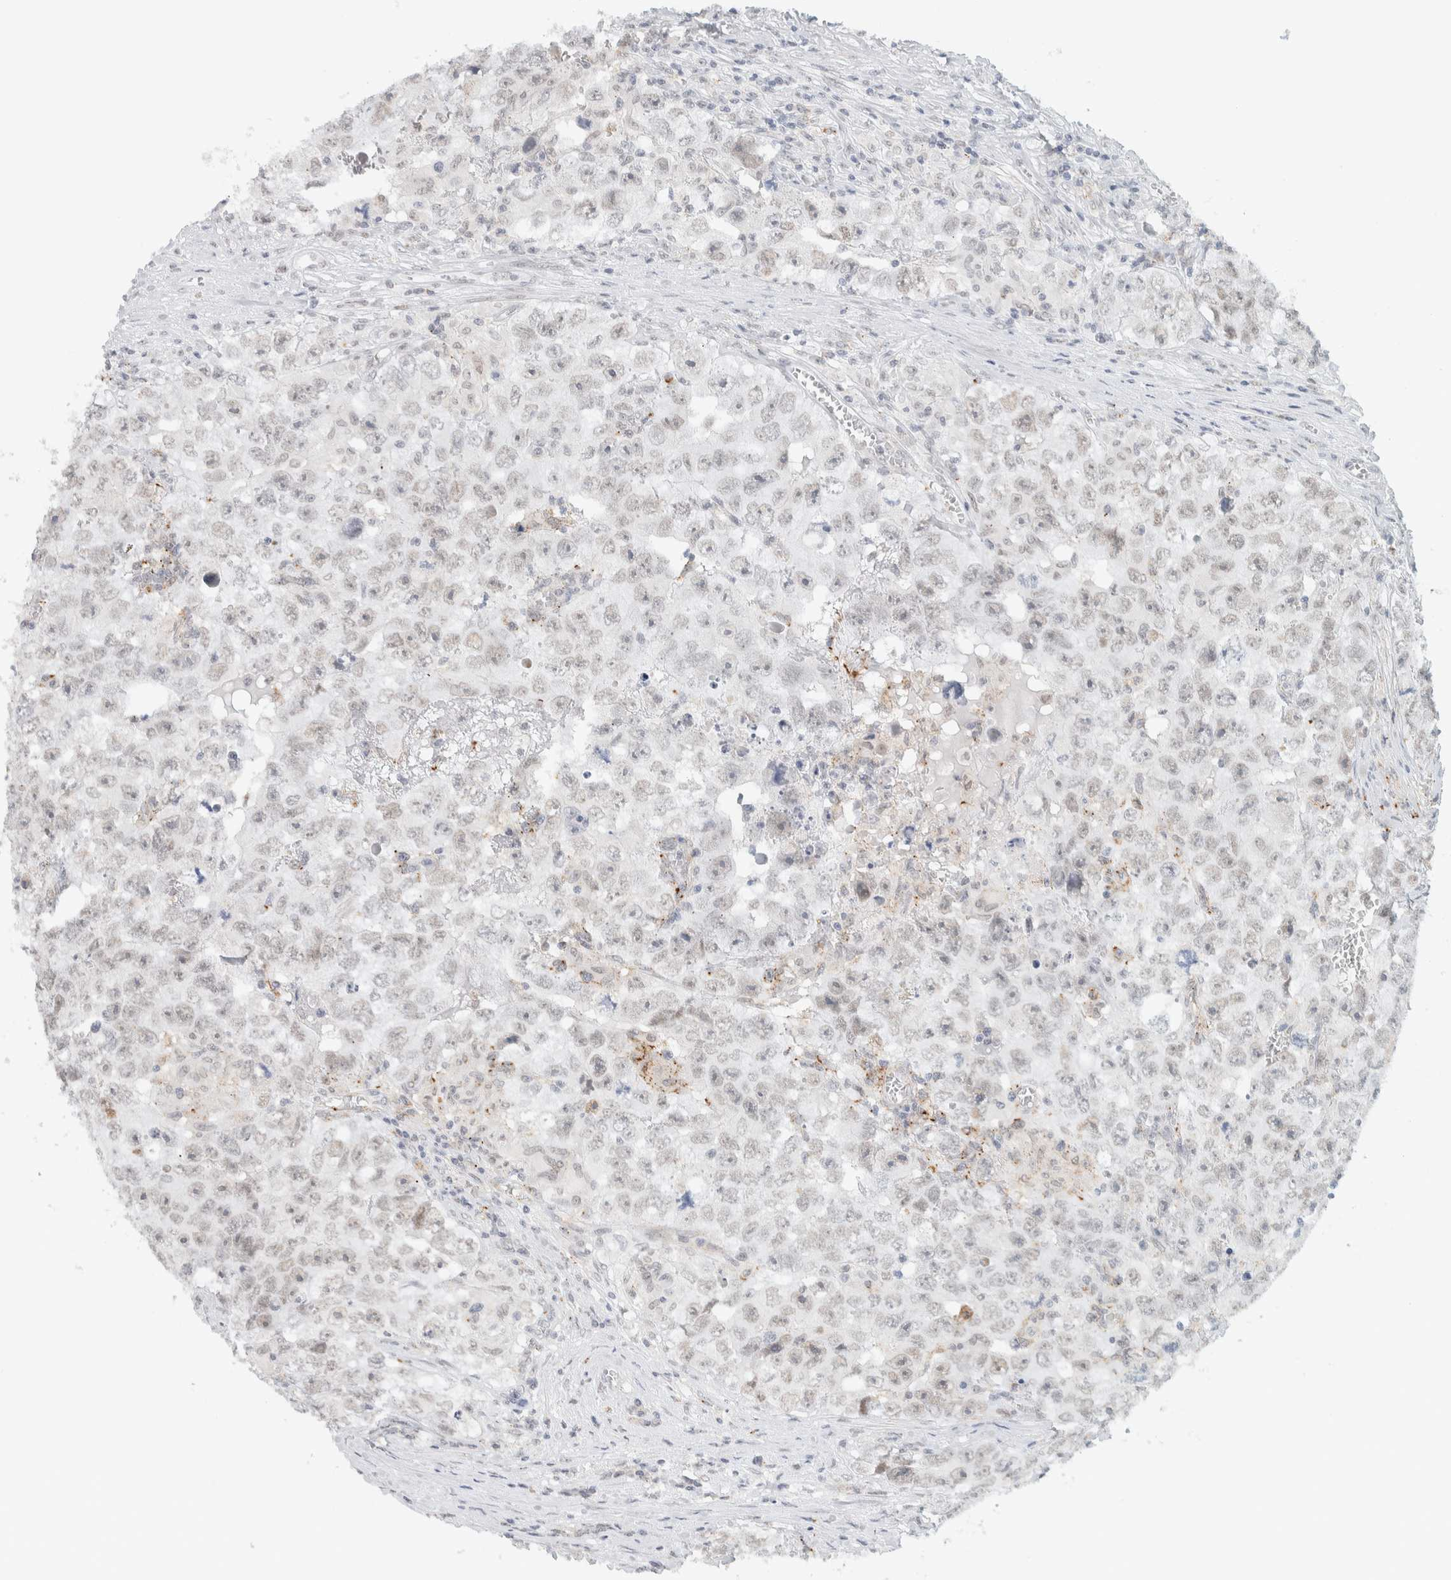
{"staining": {"intensity": "weak", "quantity": "25%-75%", "location": "cytoplasmic/membranous,nuclear"}, "tissue": "testis cancer", "cell_type": "Tumor cells", "image_type": "cancer", "snomed": [{"axis": "morphology", "description": "Seminoma, NOS"}, {"axis": "morphology", "description": "Carcinoma, Embryonal, NOS"}, {"axis": "topography", "description": "Testis"}], "caption": "A high-resolution histopathology image shows IHC staining of testis cancer, which exhibits weak cytoplasmic/membranous and nuclear expression in about 25%-75% of tumor cells.", "gene": "CDH17", "patient": {"sex": "male", "age": 43}}